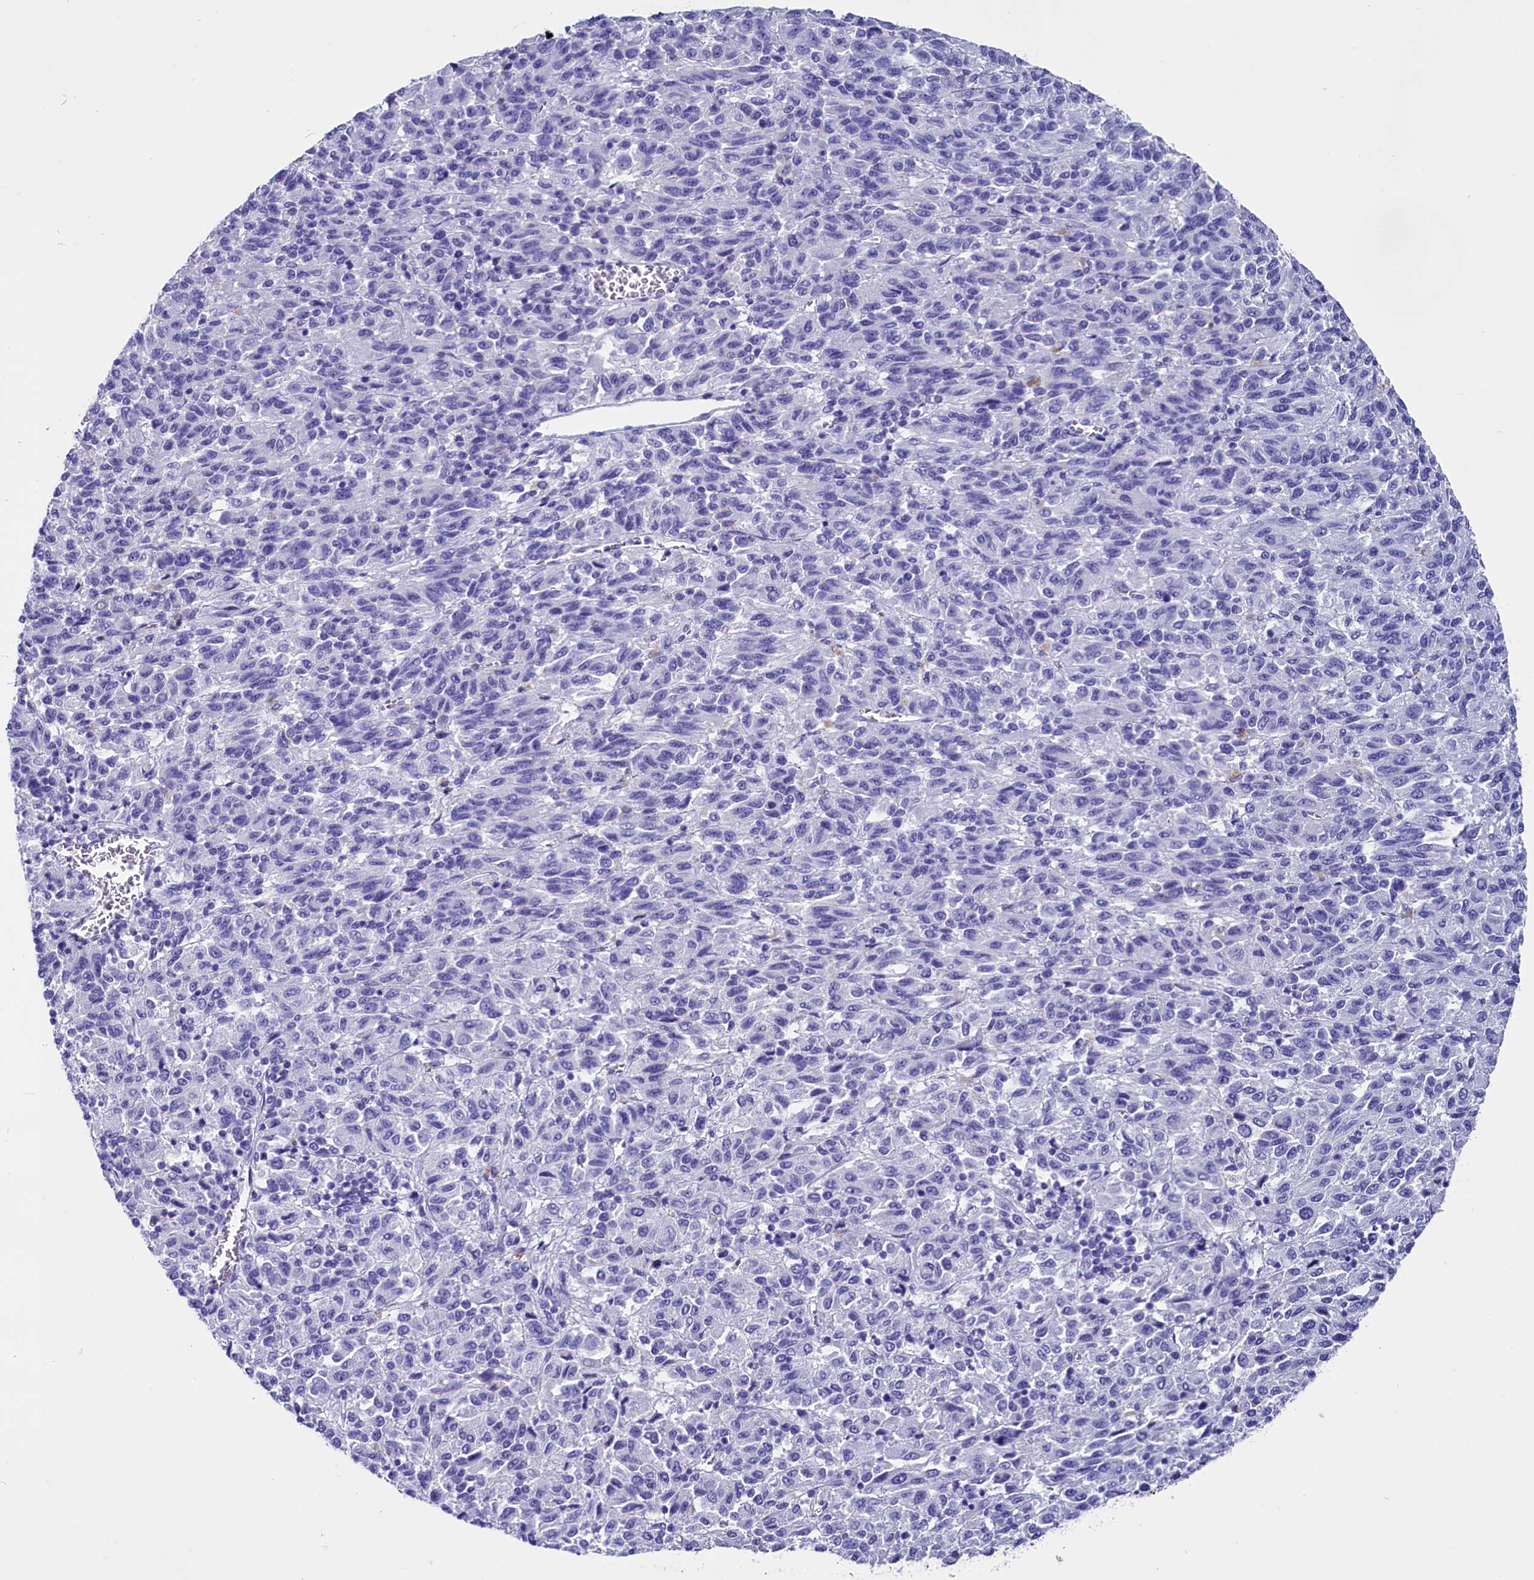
{"staining": {"intensity": "negative", "quantity": "none", "location": "none"}, "tissue": "melanoma", "cell_type": "Tumor cells", "image_type": "cancer", "snomed": [{"axis": "morphology", "description": "Malignant melanoma, Metastatic site"}, {"axis": "topography", "description": "Lung"}], "caption": "This micrograph is of melanoma stained with IHC to label a protein in brown with the nuclei are counter-stained blue. There is no positivity in tumor cells.", "gene": "ANKRD29", "patient": {"sex": "male", "age": 64}}